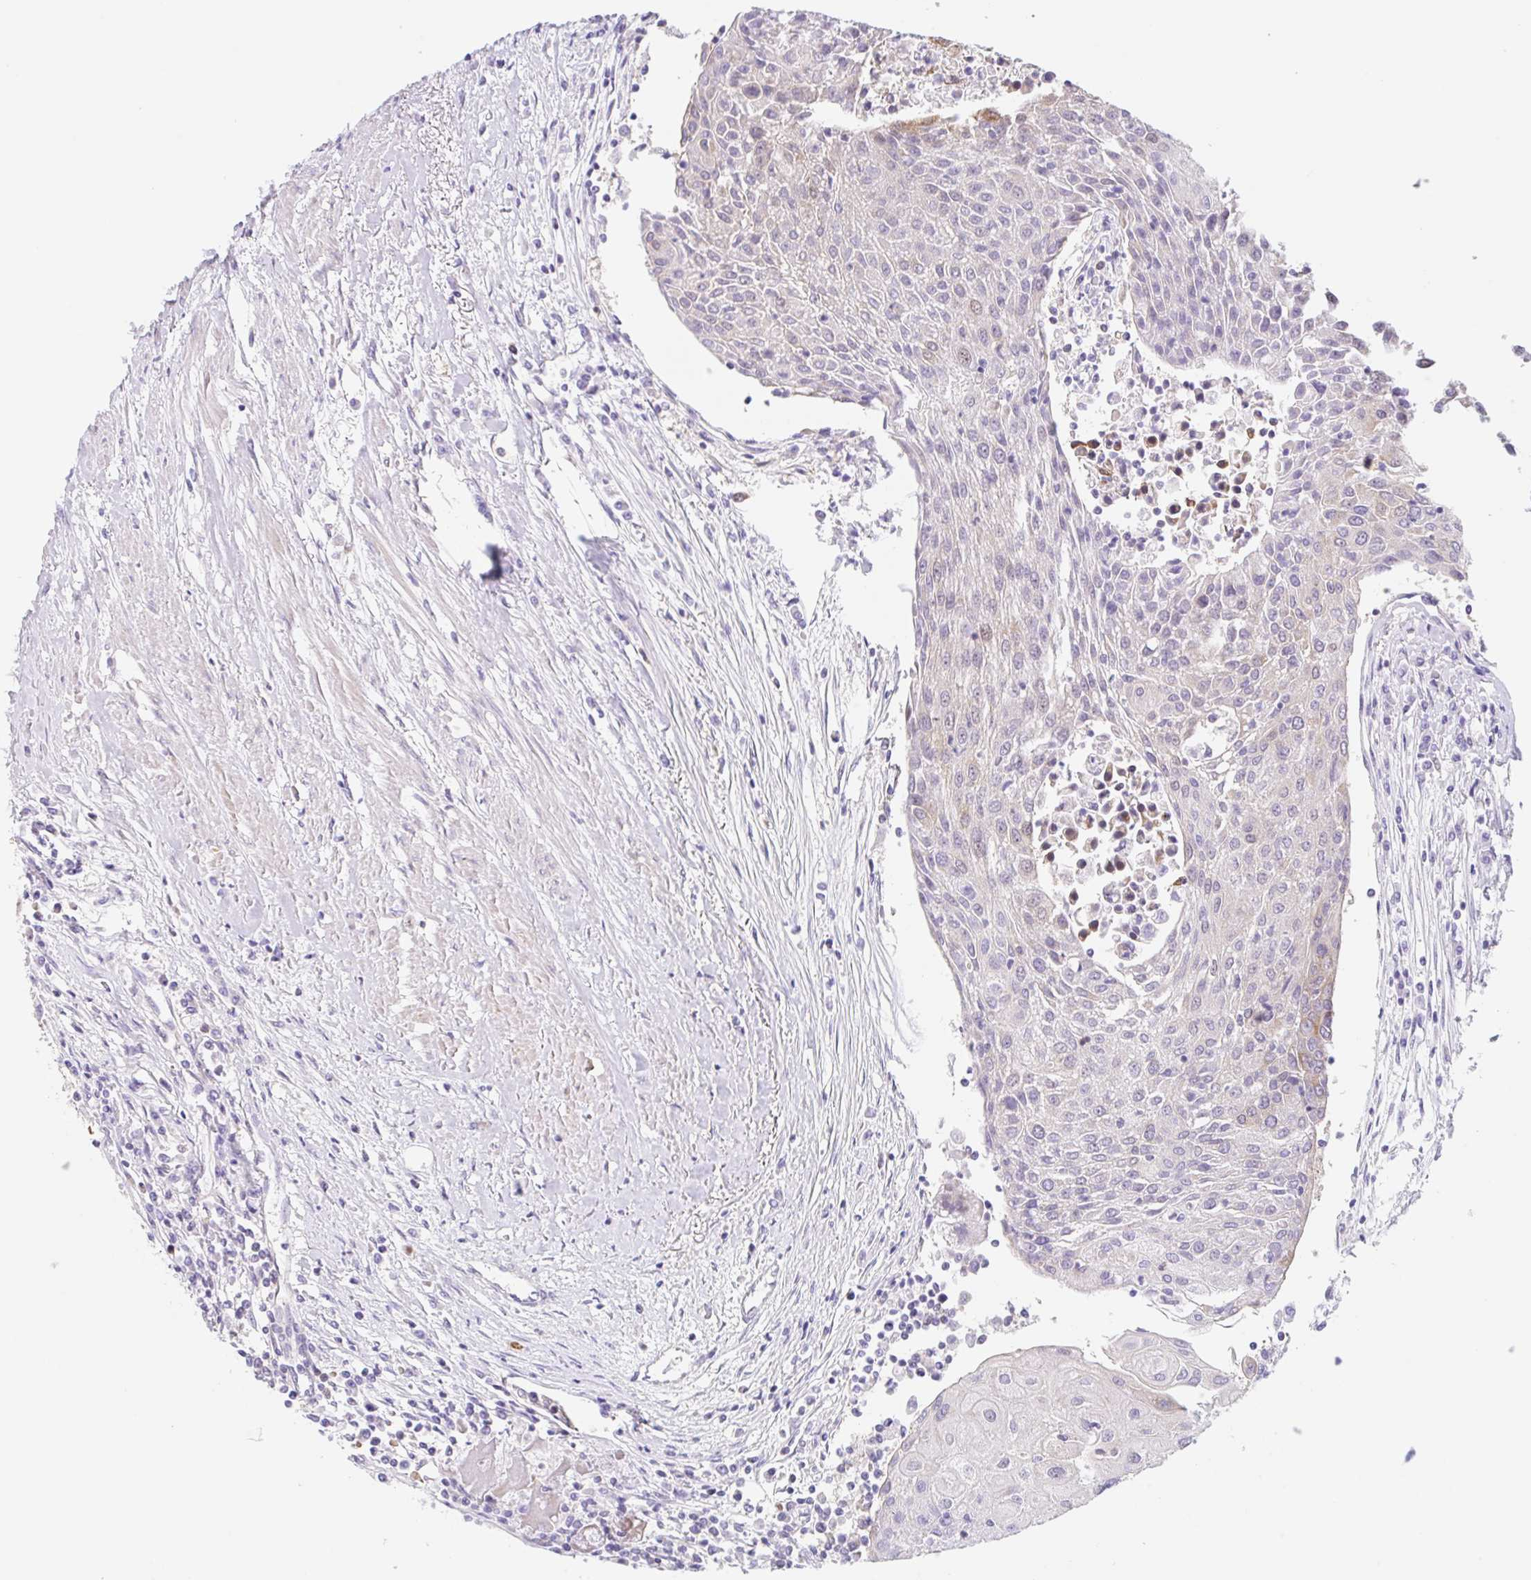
{"staining": {"intensity": "negative", "quantity": "none", "location": "none"}, "tissue": "urothelial cancer", "cell_type": "Tumor cells", "image_type": "cancer", "snomed": [{"axis": "morphology", "description": "Urothelial carcinoma, High grade"}, {"axis": "topography", "description": "Urinary bladder"}], "caption": "An image of human urothelial carcinoma (high-grade) is negative for staining in tumor cells.", "gene": "TBPL2", "patient": {"sex": "female", "age": 85}}